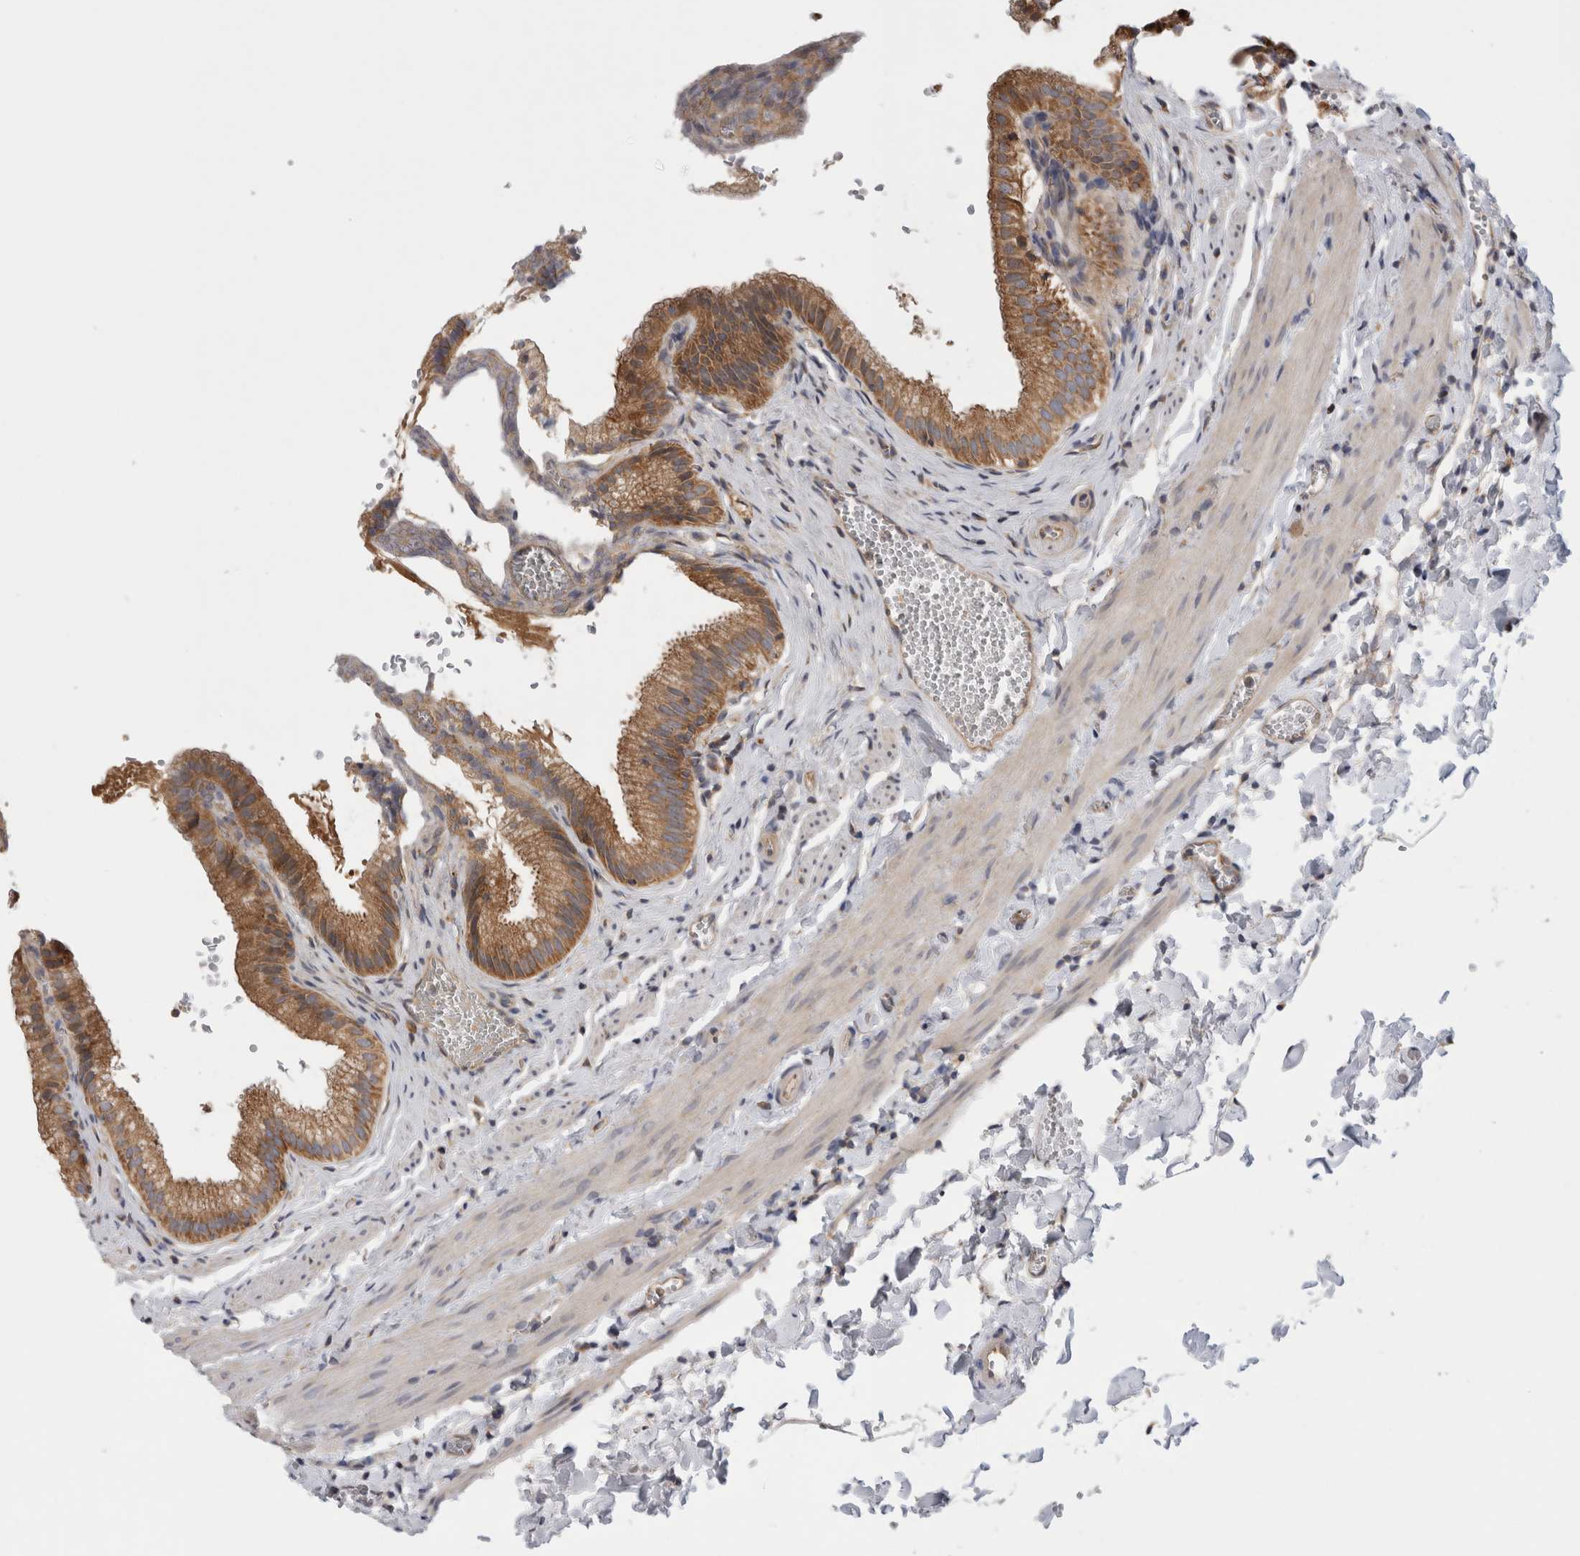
{"staining": {"intensity": "moderate", "quantity": ">75%", "location": "cytoplasmic/membranous"}, "tissue": "gallbladder", "cell_type": "Glandular cells", "image_type": "normal", "snomed": [{"axis": "morphology", "description": "Normal tissue, NOS"}, {"axis": "topography", "description": "Gallbladder"}], "caption": "The histopathology image displays immunohistochemical staining of benign gallbladder. There is moderate cytoplasmic/membranous positivity is seen in about >75% of glandular cells. Using DAB (brown) and hematoxylin (blue) stains, captured at high magnification using brightfield microscopy.", "gene": "GRIK2", "patient": {"sex": "male", "age": 38}}